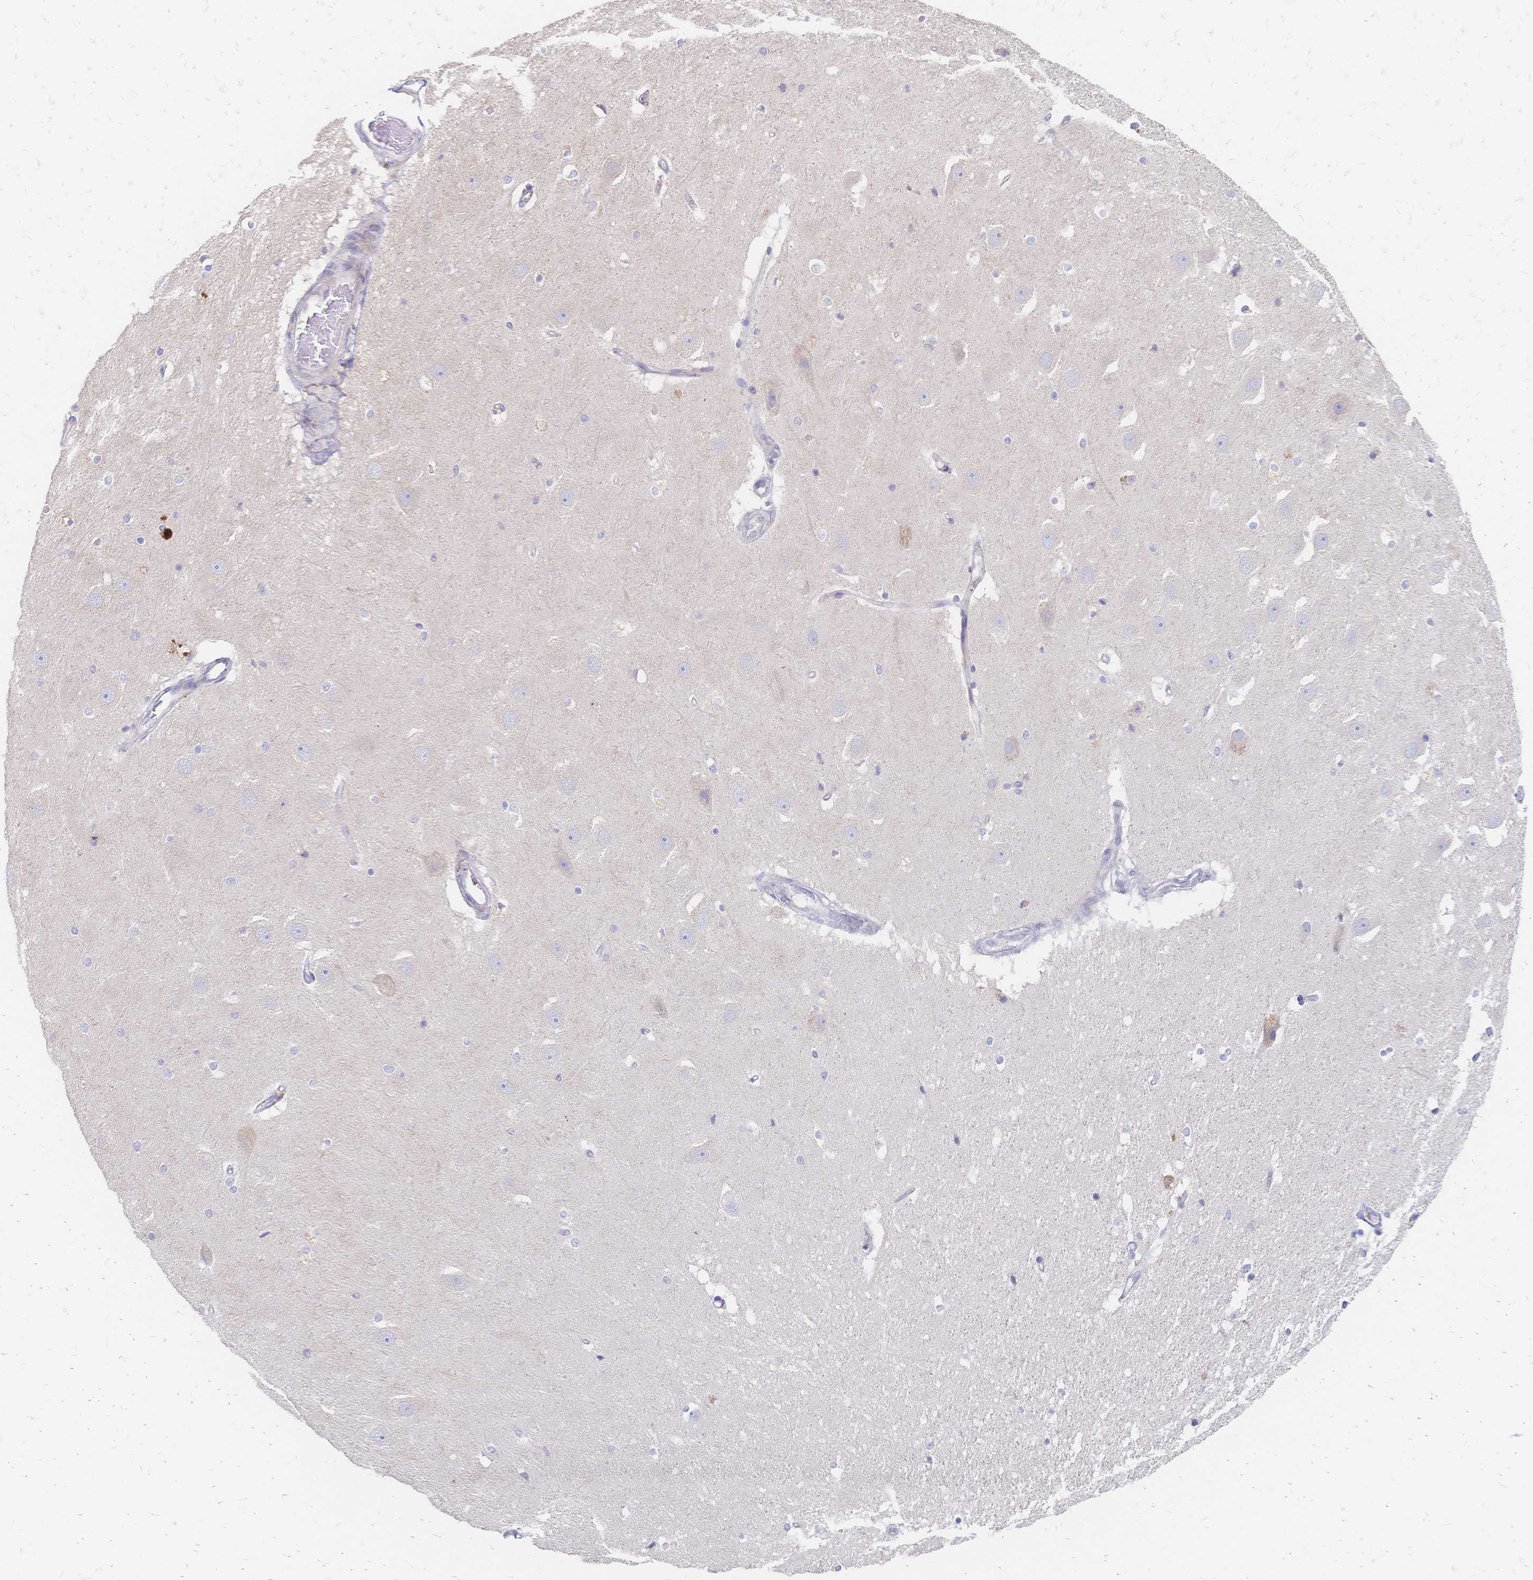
{"staining": {"intensity": "negative", "quantity": "none", "location": "none"}, "tissue": "hippocampus", "cell_type": "Glial cells", "image_type": "normal", "snomed": [{"axis": "morphology", "description": "Normal tissue, NOS"}, {"axis": "topography", "description": "Hippocampus"}], "caption": "High power microscopy histopathology image of an immunohistochemistry (IHC) histopathology image of normal hippocampus, revealing no significant staining in glial cells.", "gene": "VWC2L", "patient": {"sex": "male", "age": 63}}